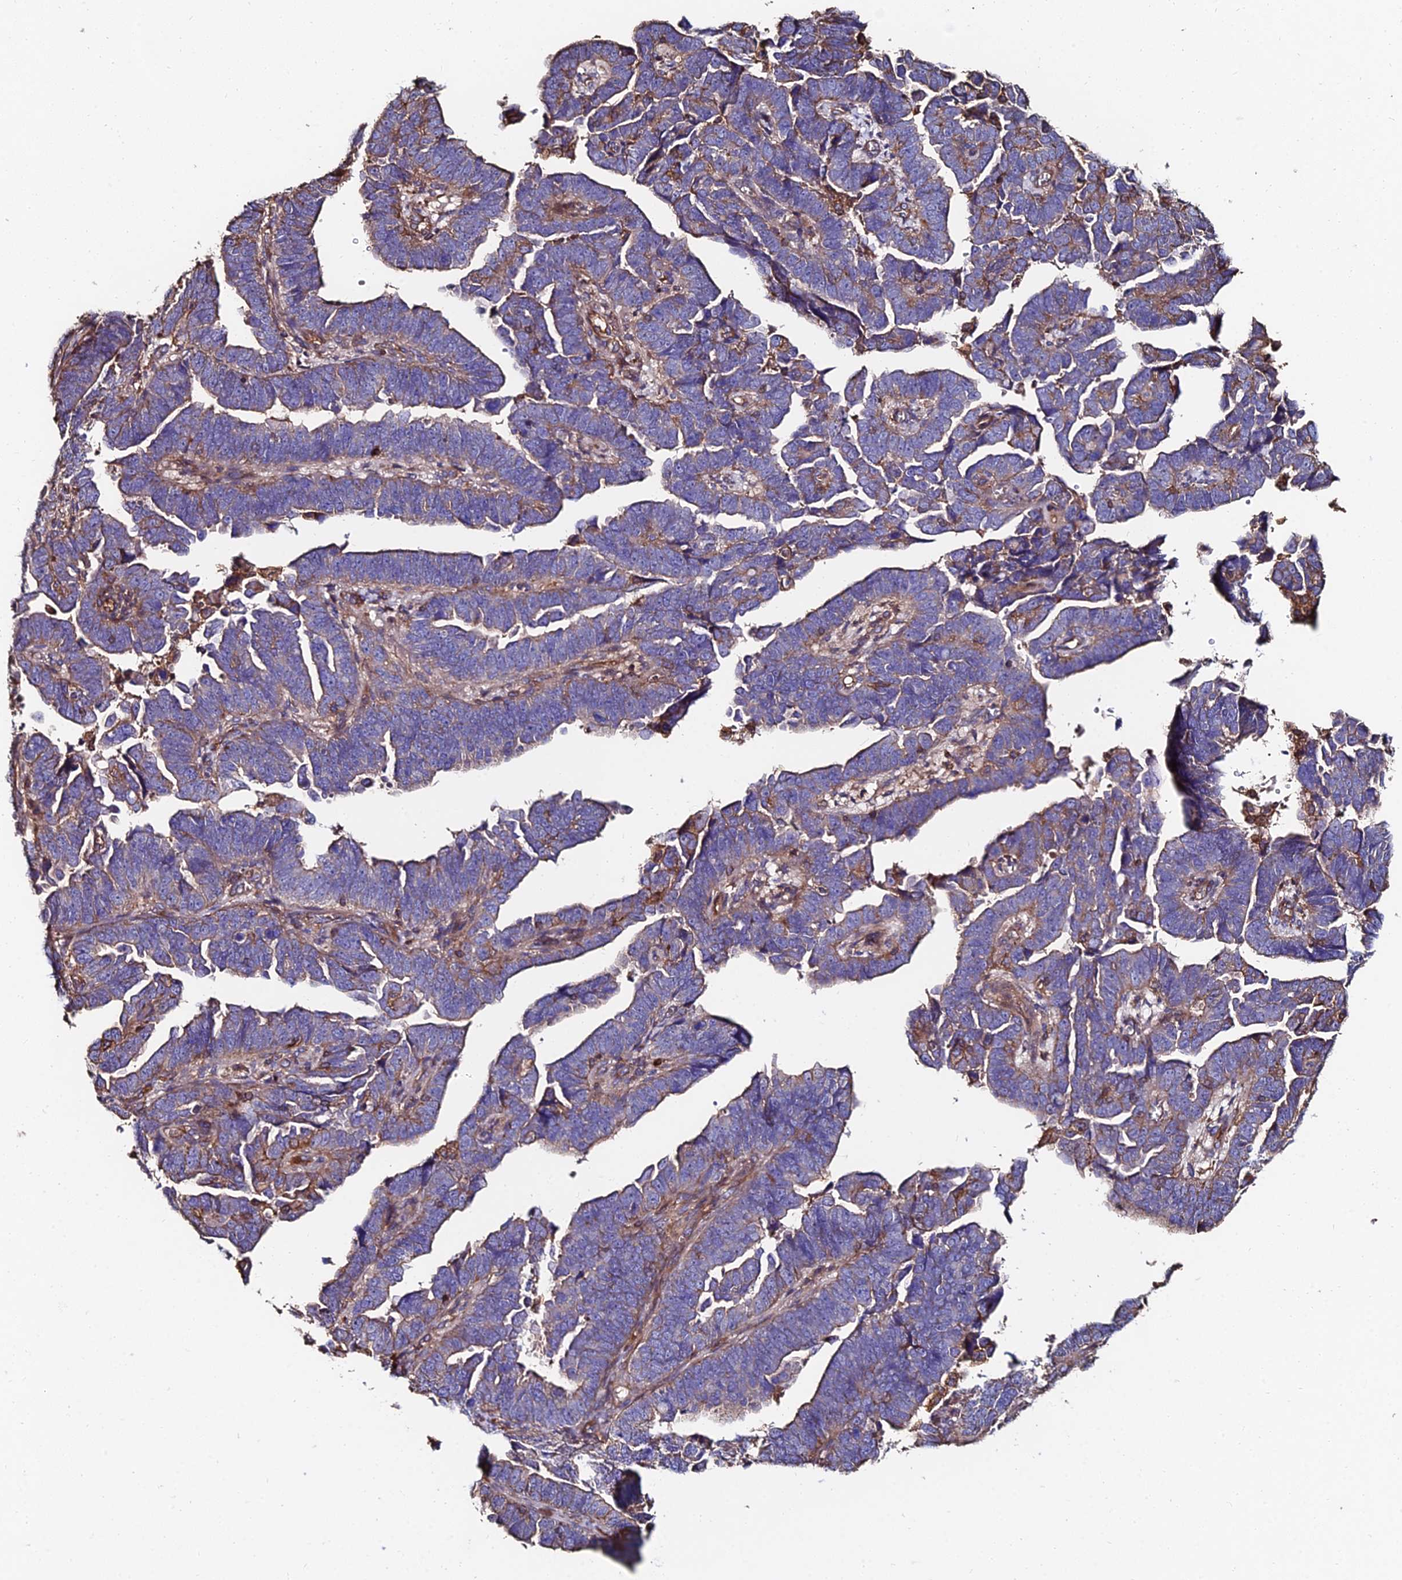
{"staining": {"intensity": "weak", "quantity": "25%-75%", "location": "cytoplasmic/membranous"}, "tissue": "endometrial cancer", "cell_type": "Tumor cells", "image_type": "cancer", "snomed": [{"axis": "morphology", "description": "Adenocarcinoma, NOS"}, {"axis": "topography", "description": "Endometrium"}], "caption": "Brown immunohistochemical staining in endometrial adenocarcinoma shows weak cytoplasmic/membranous staining in about 25%-75% of tumor cells. (DAB = brown stain, brightfield microscopy at high magnification).", "gene": "EXT1", "patient": {"sex": "female", "age": 75}}